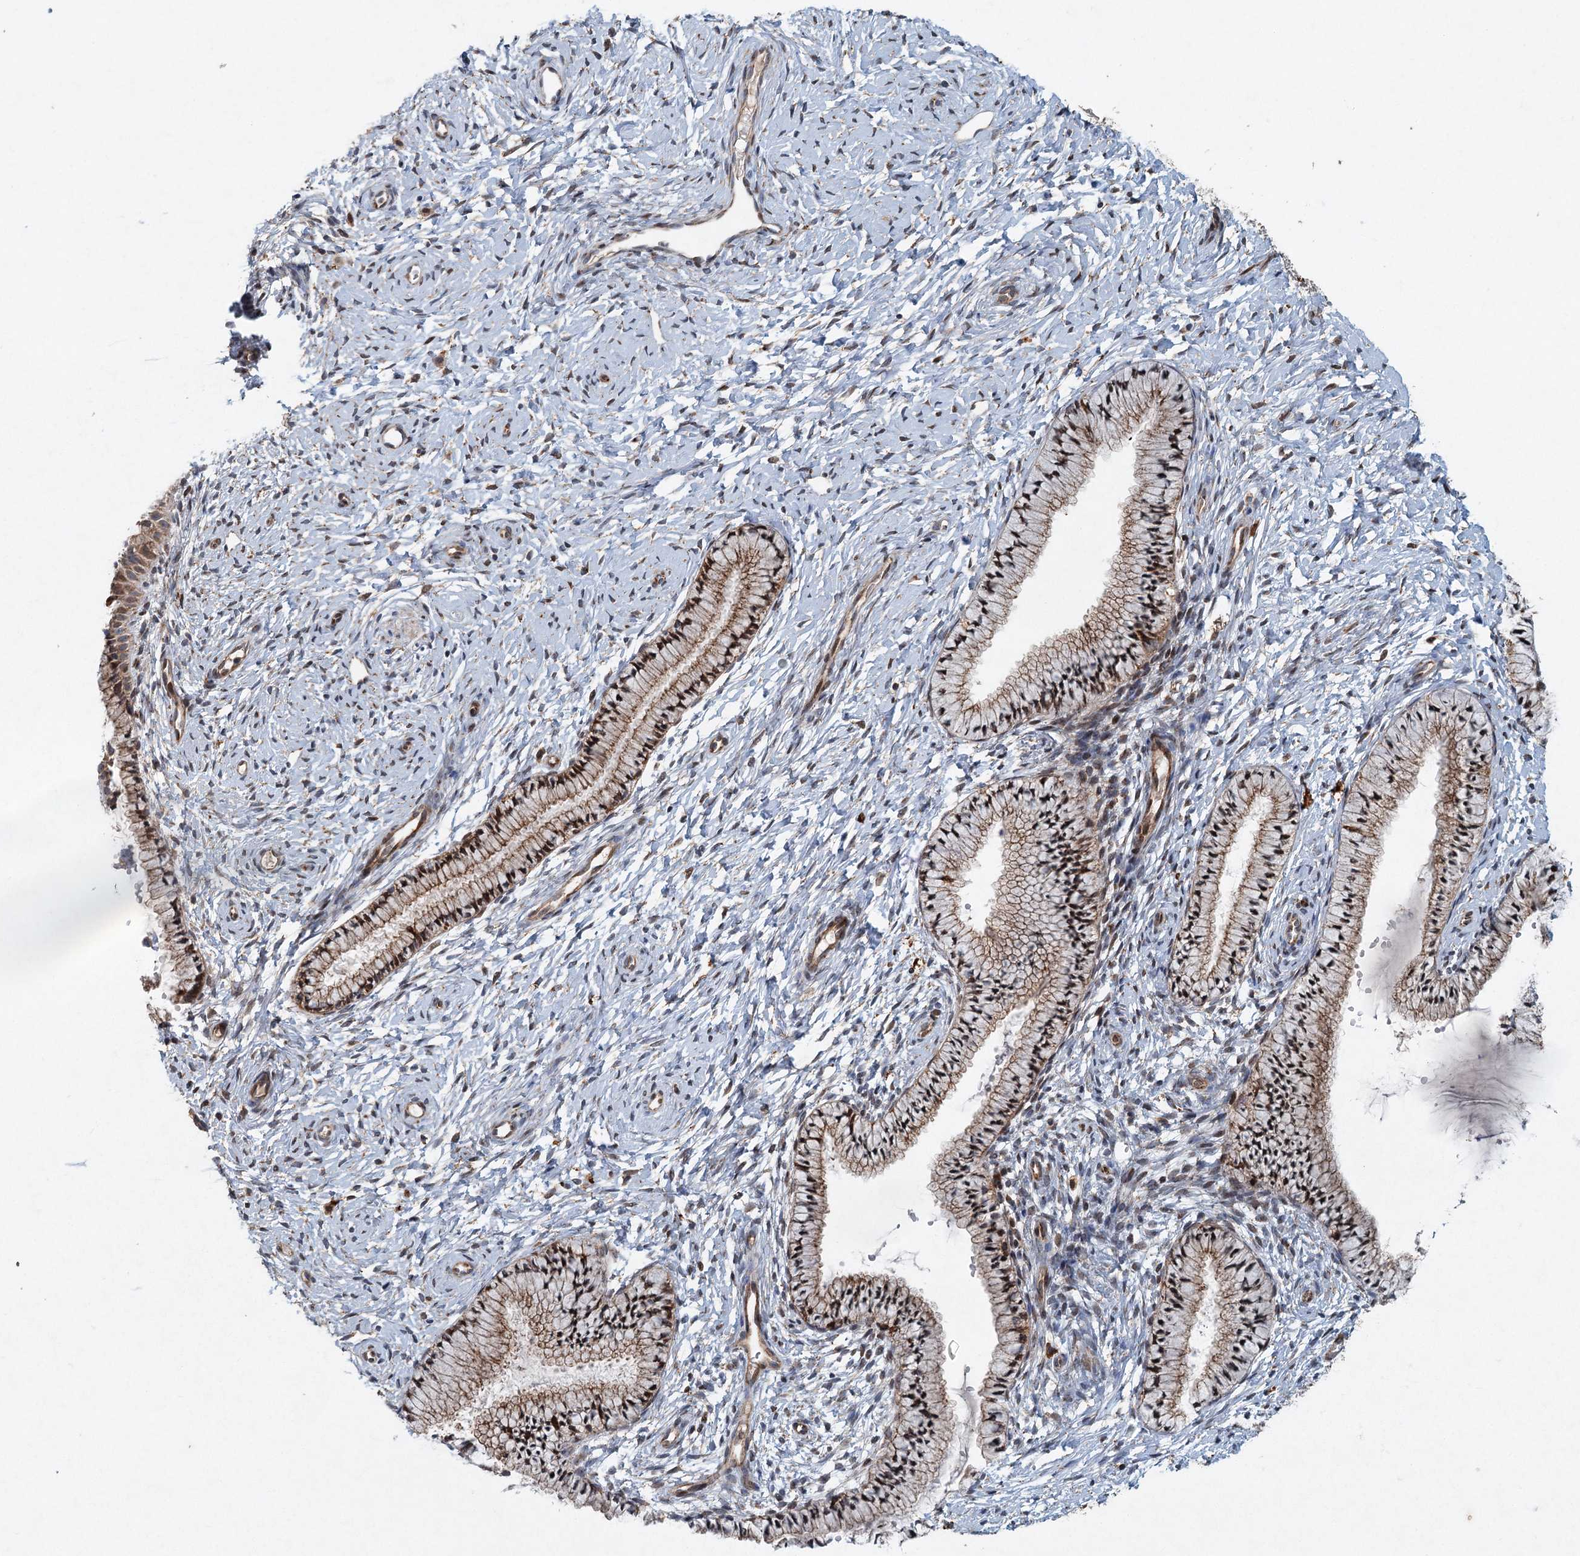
{"staining": {"intensity": "moderate", "quantity": ">75%", "location": "cytoplasmic/membranous"}, "tissue": "cervix", "cell_type": "Glandular cells", "image_type": "normal", "snomed": [{"axis": "morphology", "description": "Normal tissue, NOS"}, {"axis": "topography", "description": "Cervix"}], "caption": "Immunohistochemistry of normal cervix demonstrates medium levels of moderate cytoplasmic/membranous expression in approximately >75% of glandular cells. Using DAB (3,3'-diaminobenzidine) (brown) and hematoxylin (blue) stains, captured at high magnification using brightfield microscopy.", "gene": "SRPX2", "patient": {"sex": "female", "age": 33}}